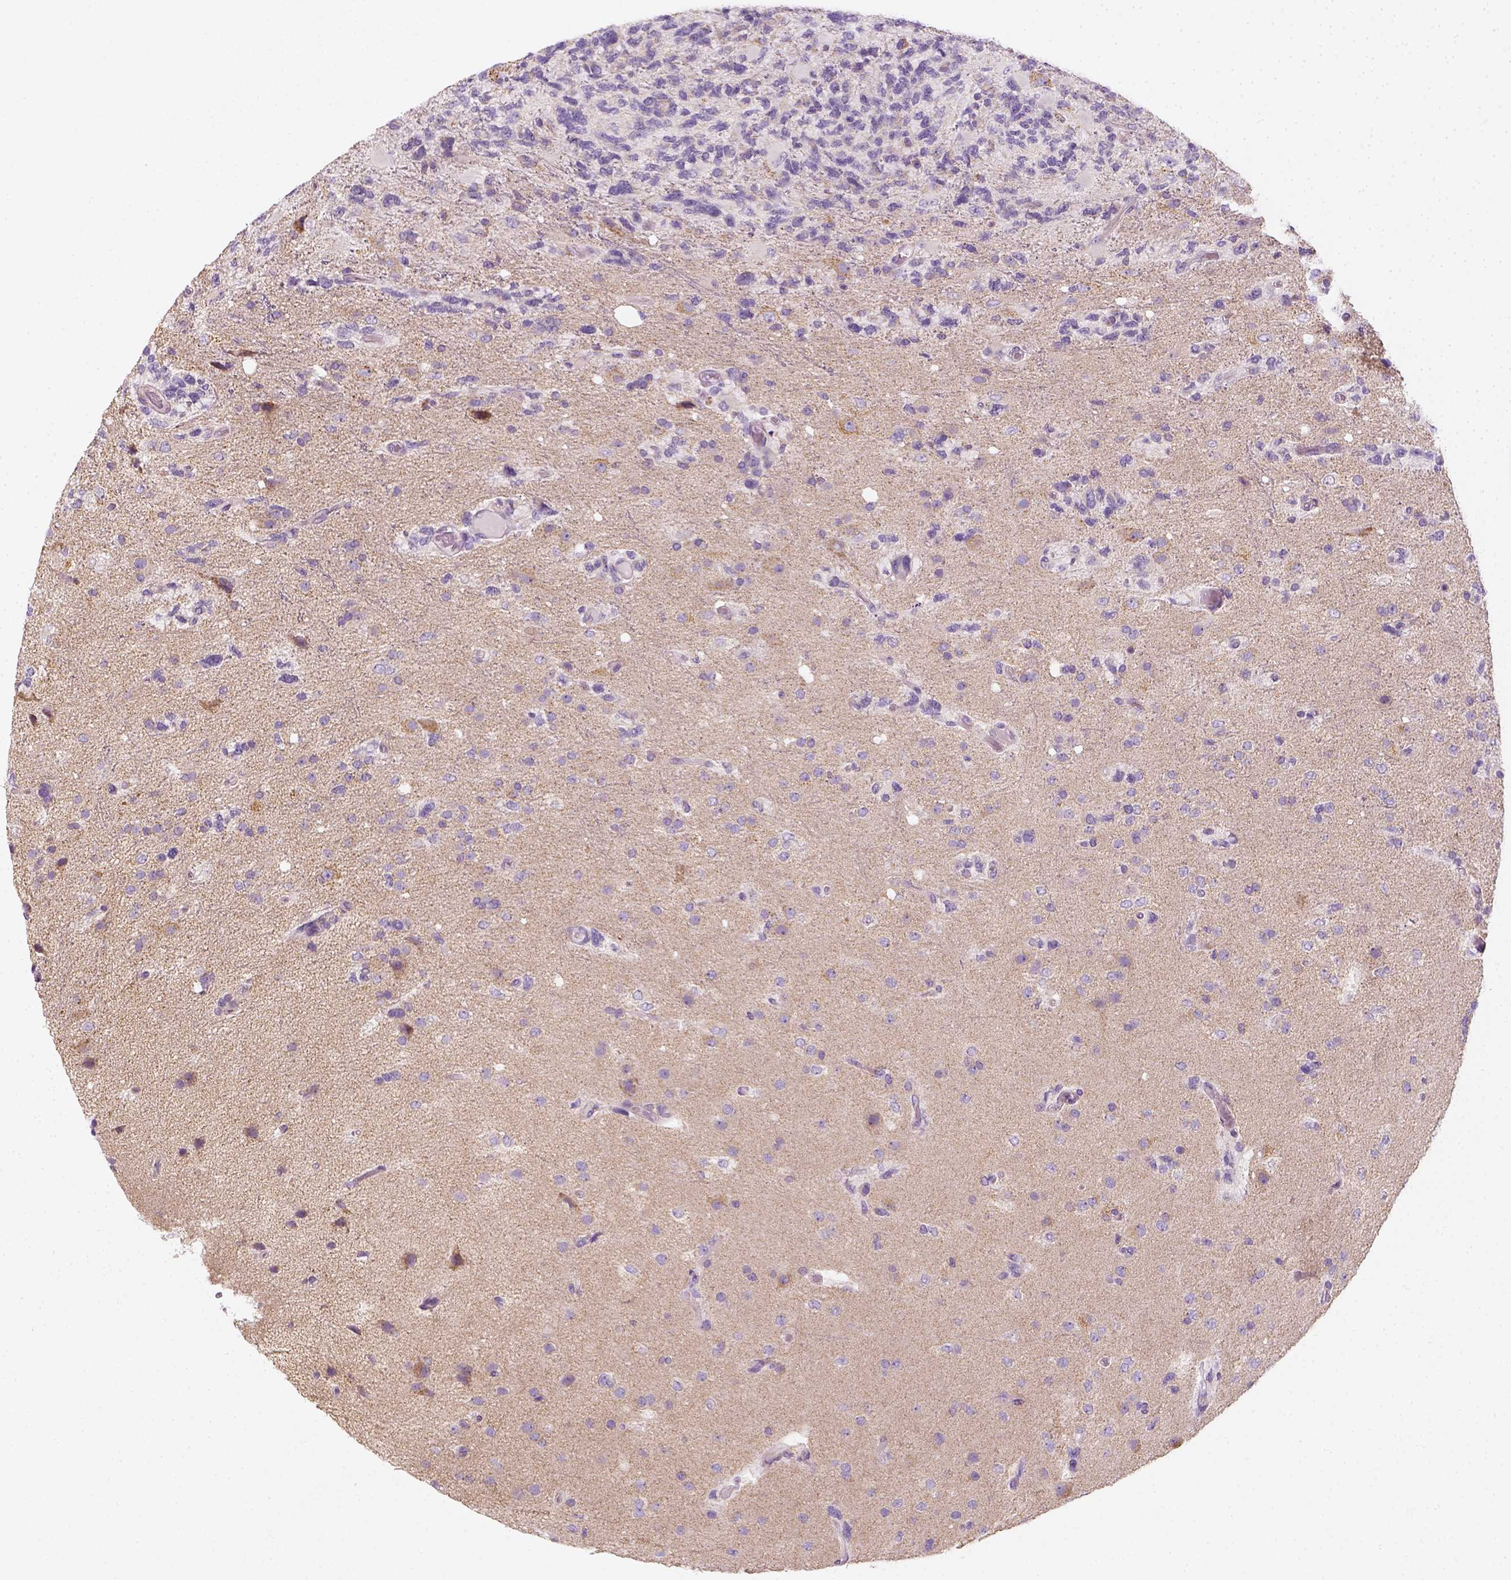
{"staining": {"intensity": "negative", "quantity": "none", "location": "none"}, "tissue": "glioma", "cell_type": "Tumor cells", "image_type": "cancer", "snomed": [{"axis": "morphology", "description": "Glioma, malignant, High grade"}, {"axis": "topography", "description": "Brain"}], "caption": "Immunohistochemistry micrograph of high-grade glioma (malignant) stained for a protein (brown), which exhibits no staining in tumor cells. (Immunohistochemistry (ihc), brightfield microscopy, high magnification).", "gene": "AWAT2", "patient": {"sex": "female", "age": 71}}